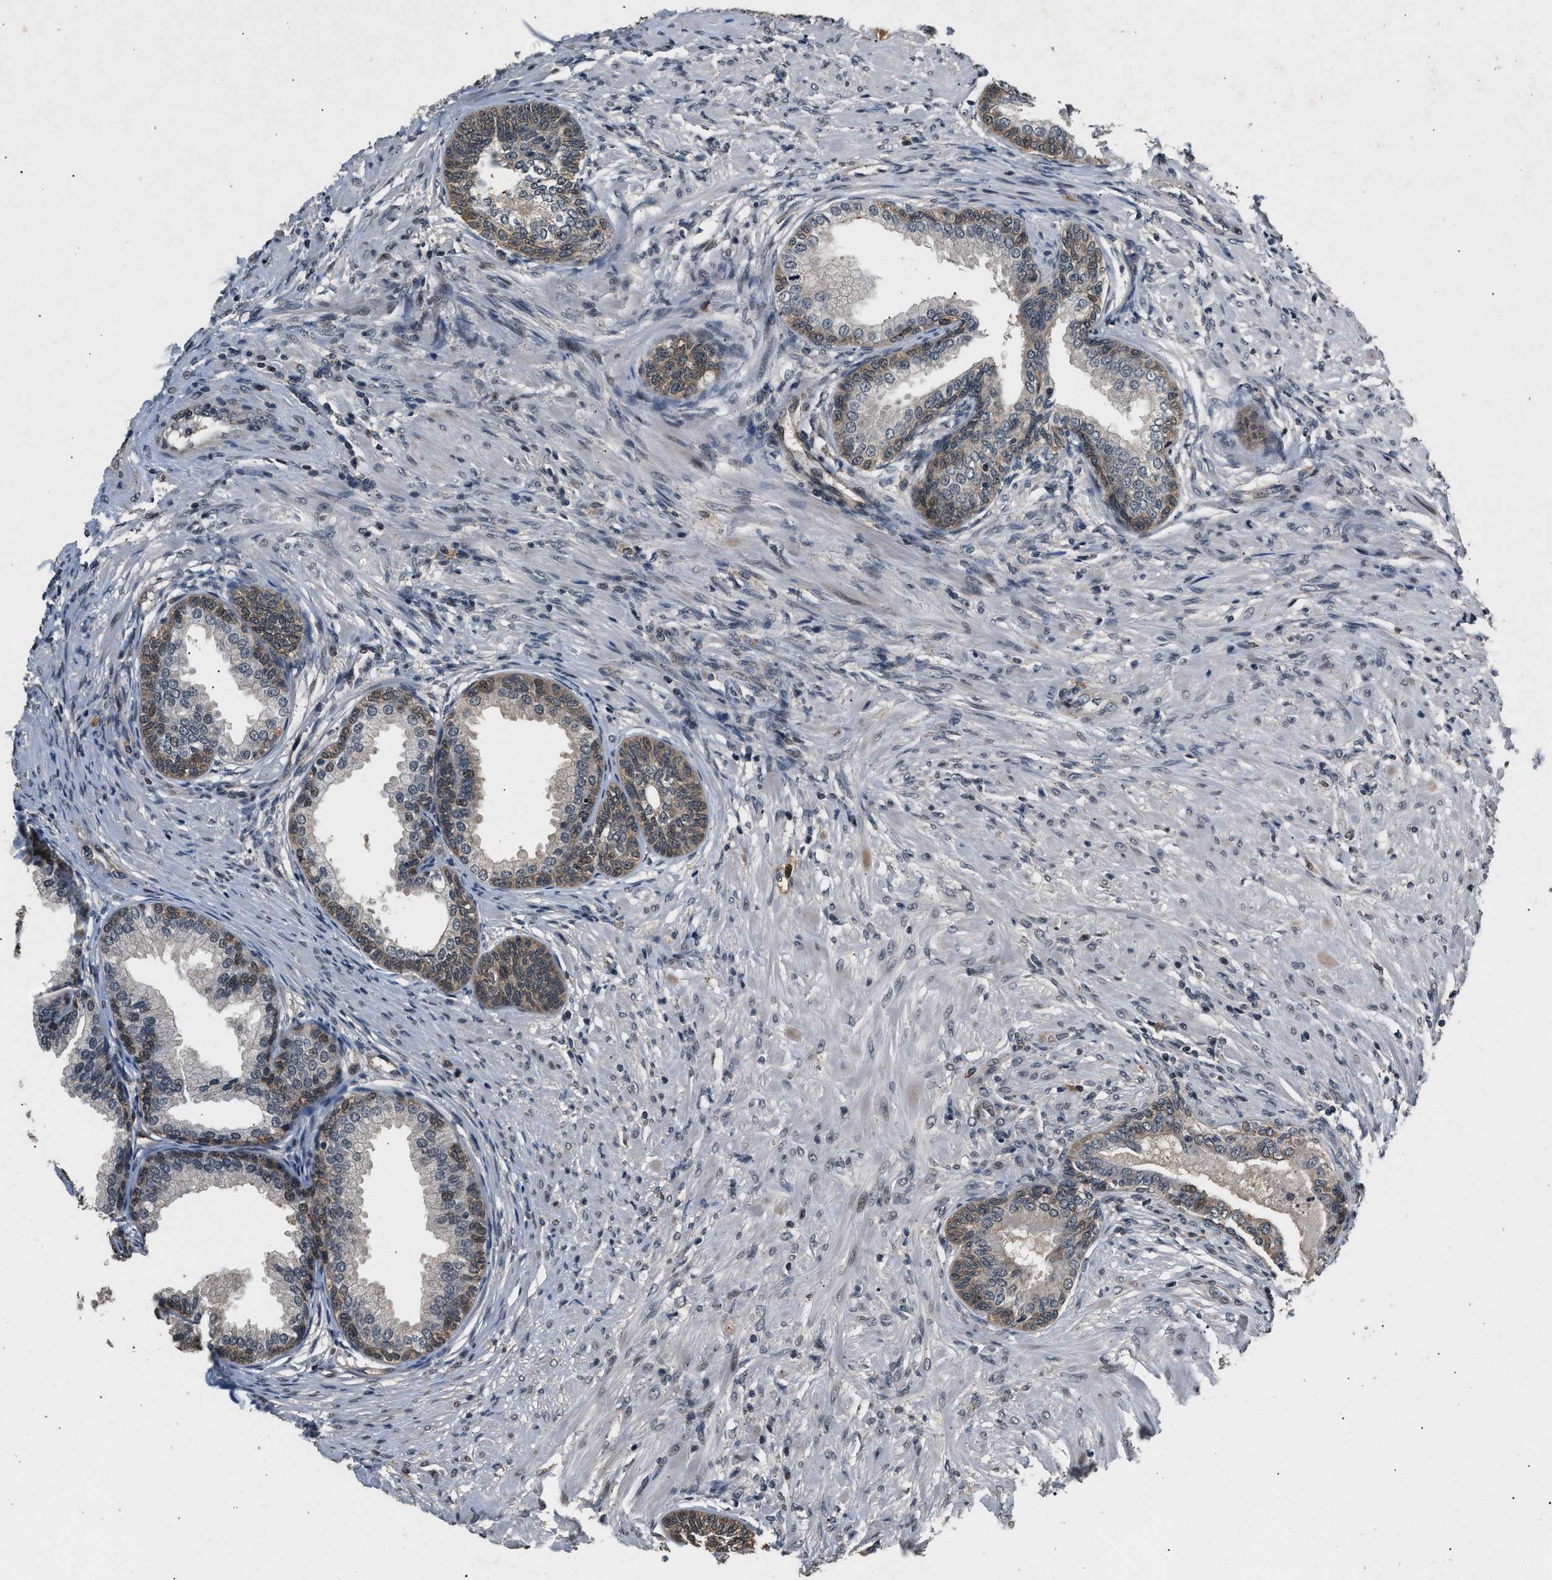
{"staining": {"intensity": "weak", "quantity": "25%-75%", "location": "cytoplasmic/membranous,nuclear"}, "tissue": "prostate", "cell_type": "Glandular cells", "image_type": "normal", "snomed": [{"axis": "morphology", "description": "Normal tissue, NOS"}, {"axis": "topography", "description": "Prostate"}], "caption": "The image displays staining of unremarkable prostate, revealing weak cytoplasmic/membranous,nuclear protein expression (brown color) within glandular cells. Immunohistochemistry stains the protein in brown and the nuclei are stained blue.", "gene": "RBM33", "patient": {"sex": "male", "age": 76}}